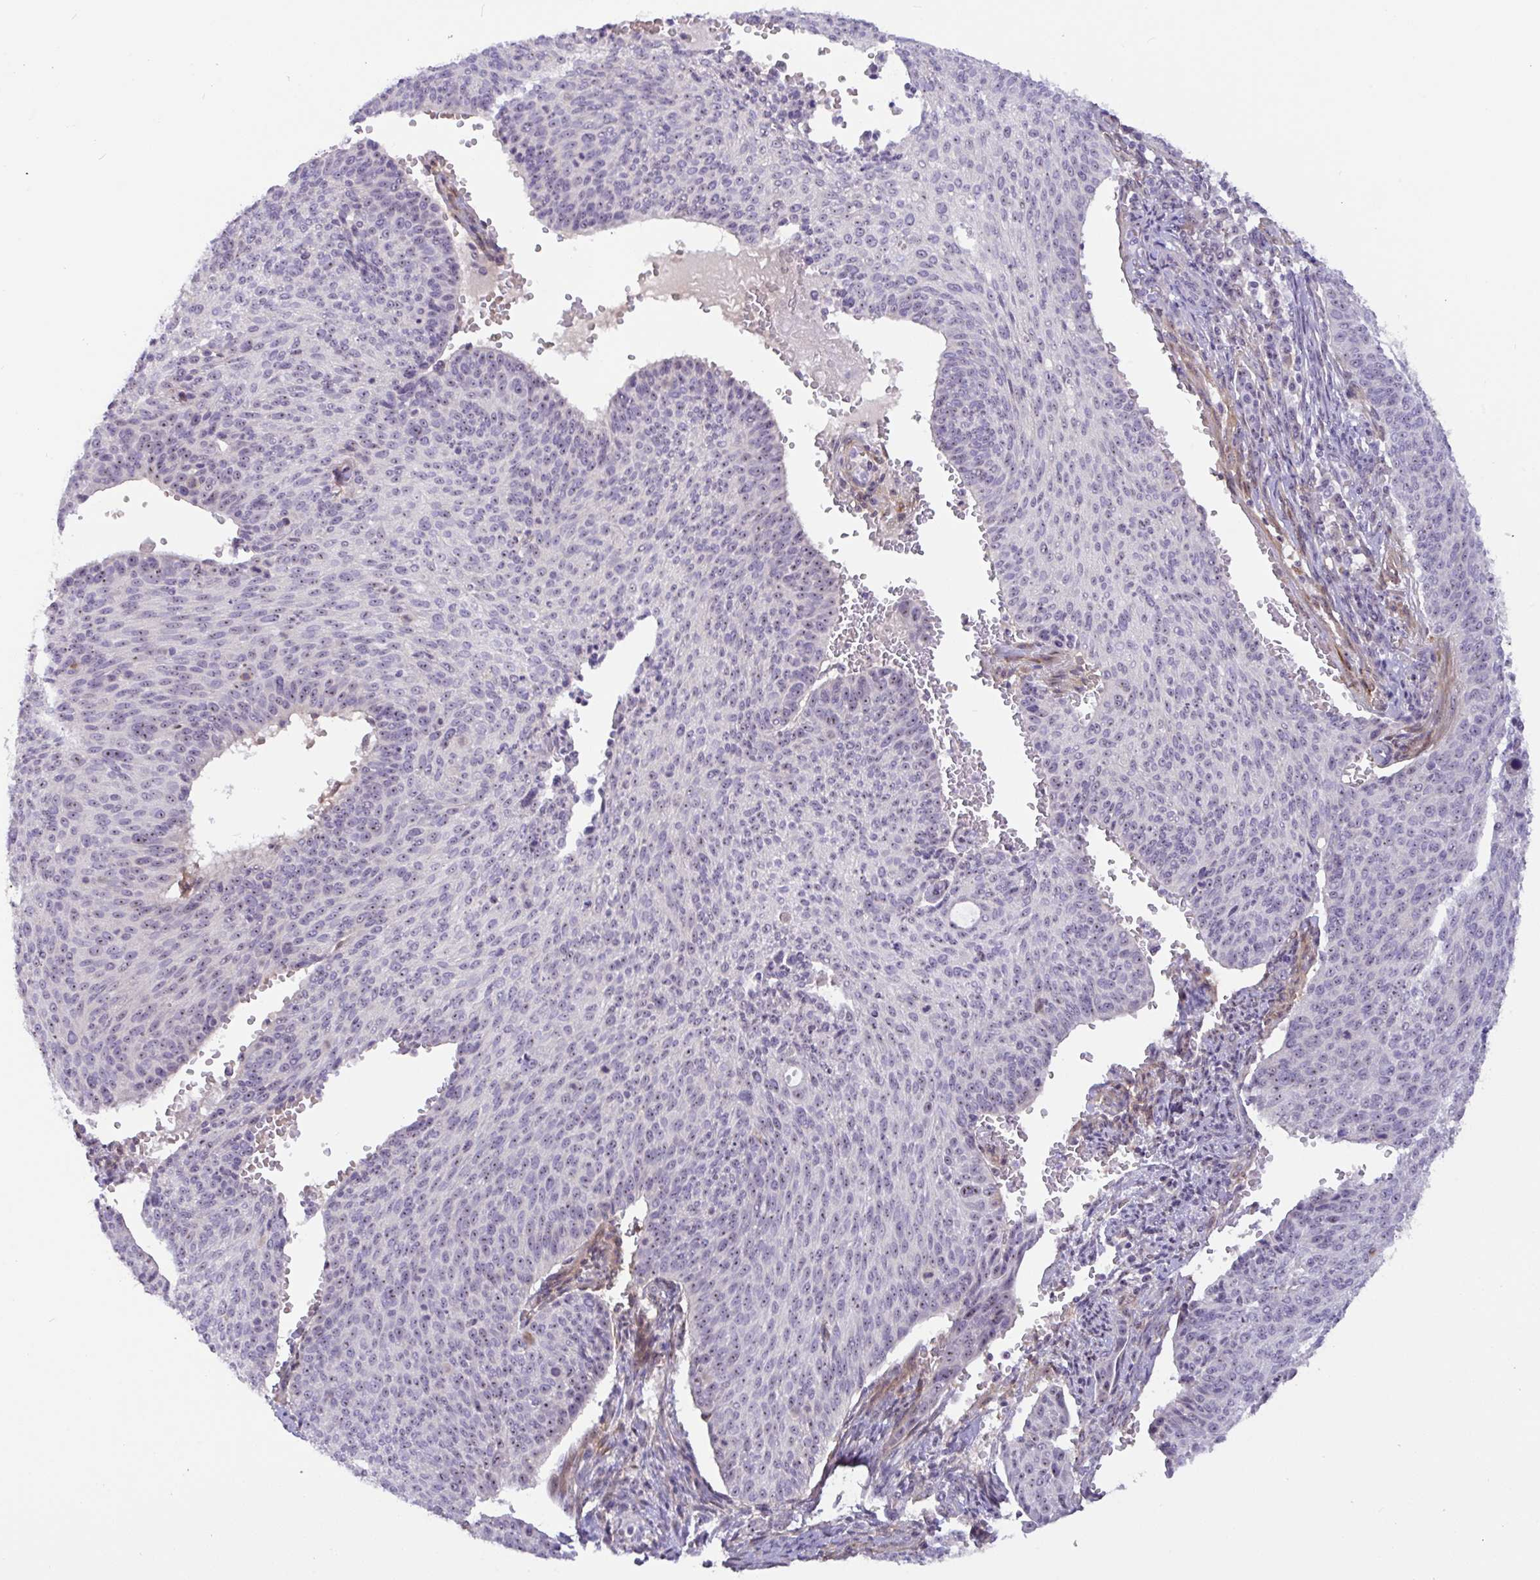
{"staining": {"intensity": "weak", "quantity": "<25%", "location": "nuclear"}, "tissue": "cervical cancer", "cell_type": "Tumor cells", "image_type": "cancer", "snomed": [{"axis": "morphology", "description": "Squamous cell carcinoma, NOS"}, {"axis": "topography", "description": "Cervix"}], "caption": "The image shows no staining of tumor cells in cervical cancer.", "gene": "MXRA8", "patient": {"sex": "female", "age": 70}}